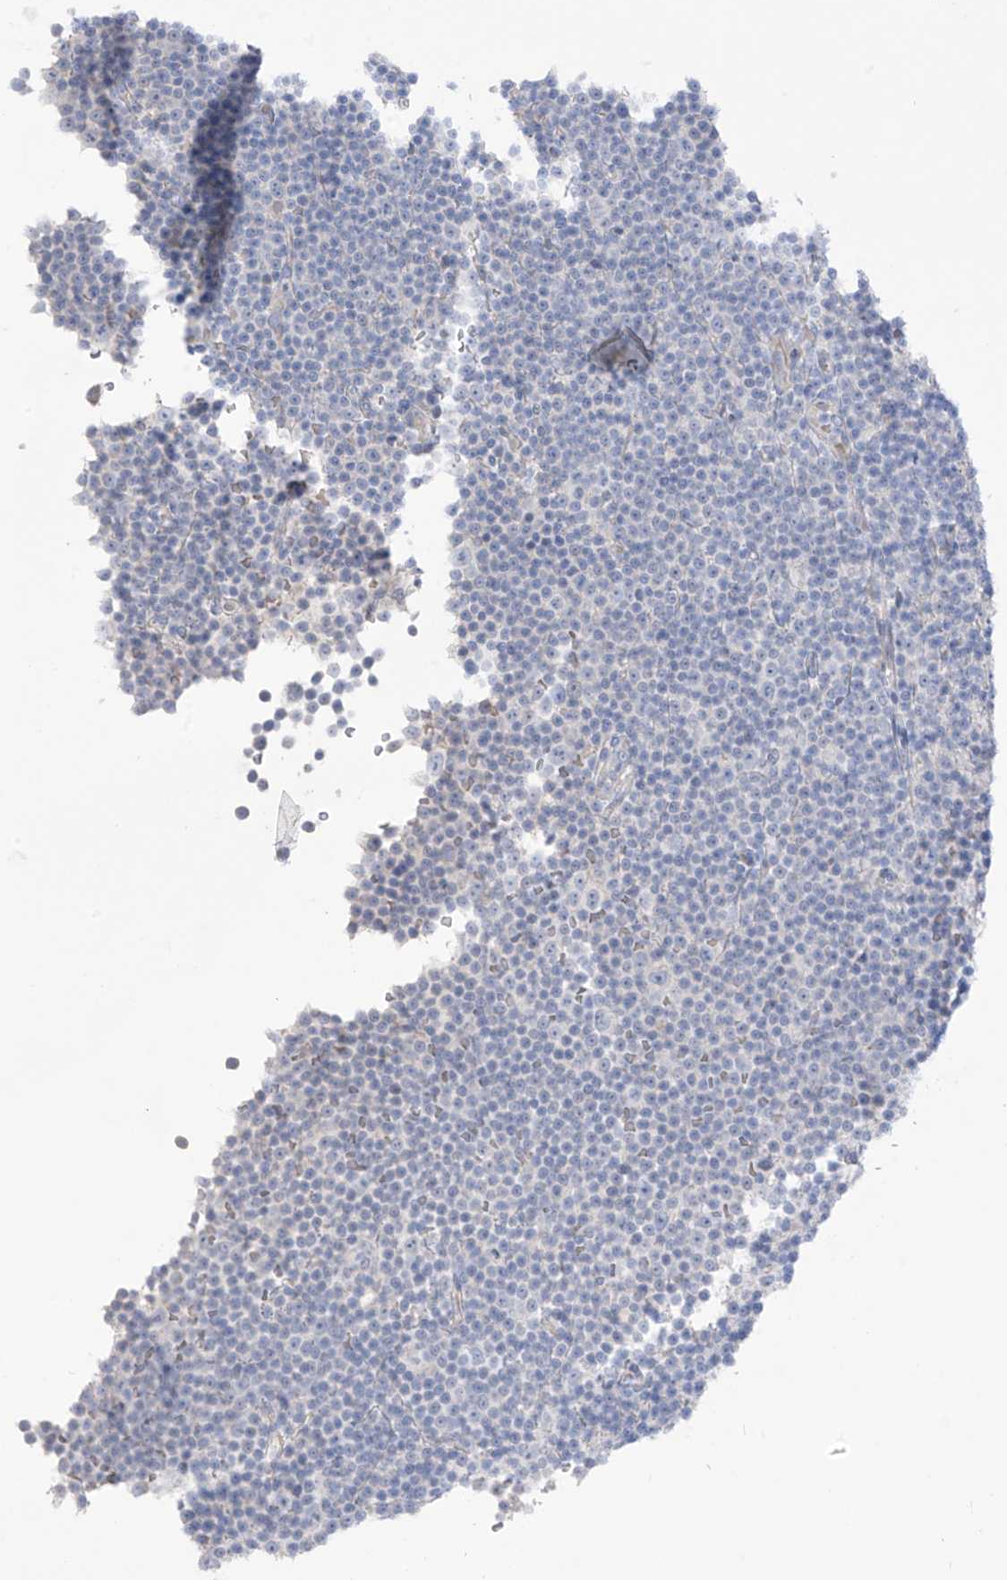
{"staining": {"intensity": "negative", "quantity": "none", "location": "none"}, "tissue": "lymphoma", "cell_type": "Tumor cells", "image_type": "cancer", "snomed": [{"axis": "morphology", "description": "Malignant lymphoma, non-Hodgkin's type, Low grade"}, {"axis": "topography", "description": "Lymph node"}], "caption": "Immunohistochemistry (IHC) of low-grade malignant lymphoma, non-Hodgkin's type demonstrates no positivity in tumor cells.", "gene": "ASPRV1", "patient": {"sex": "female", "age": 67}}